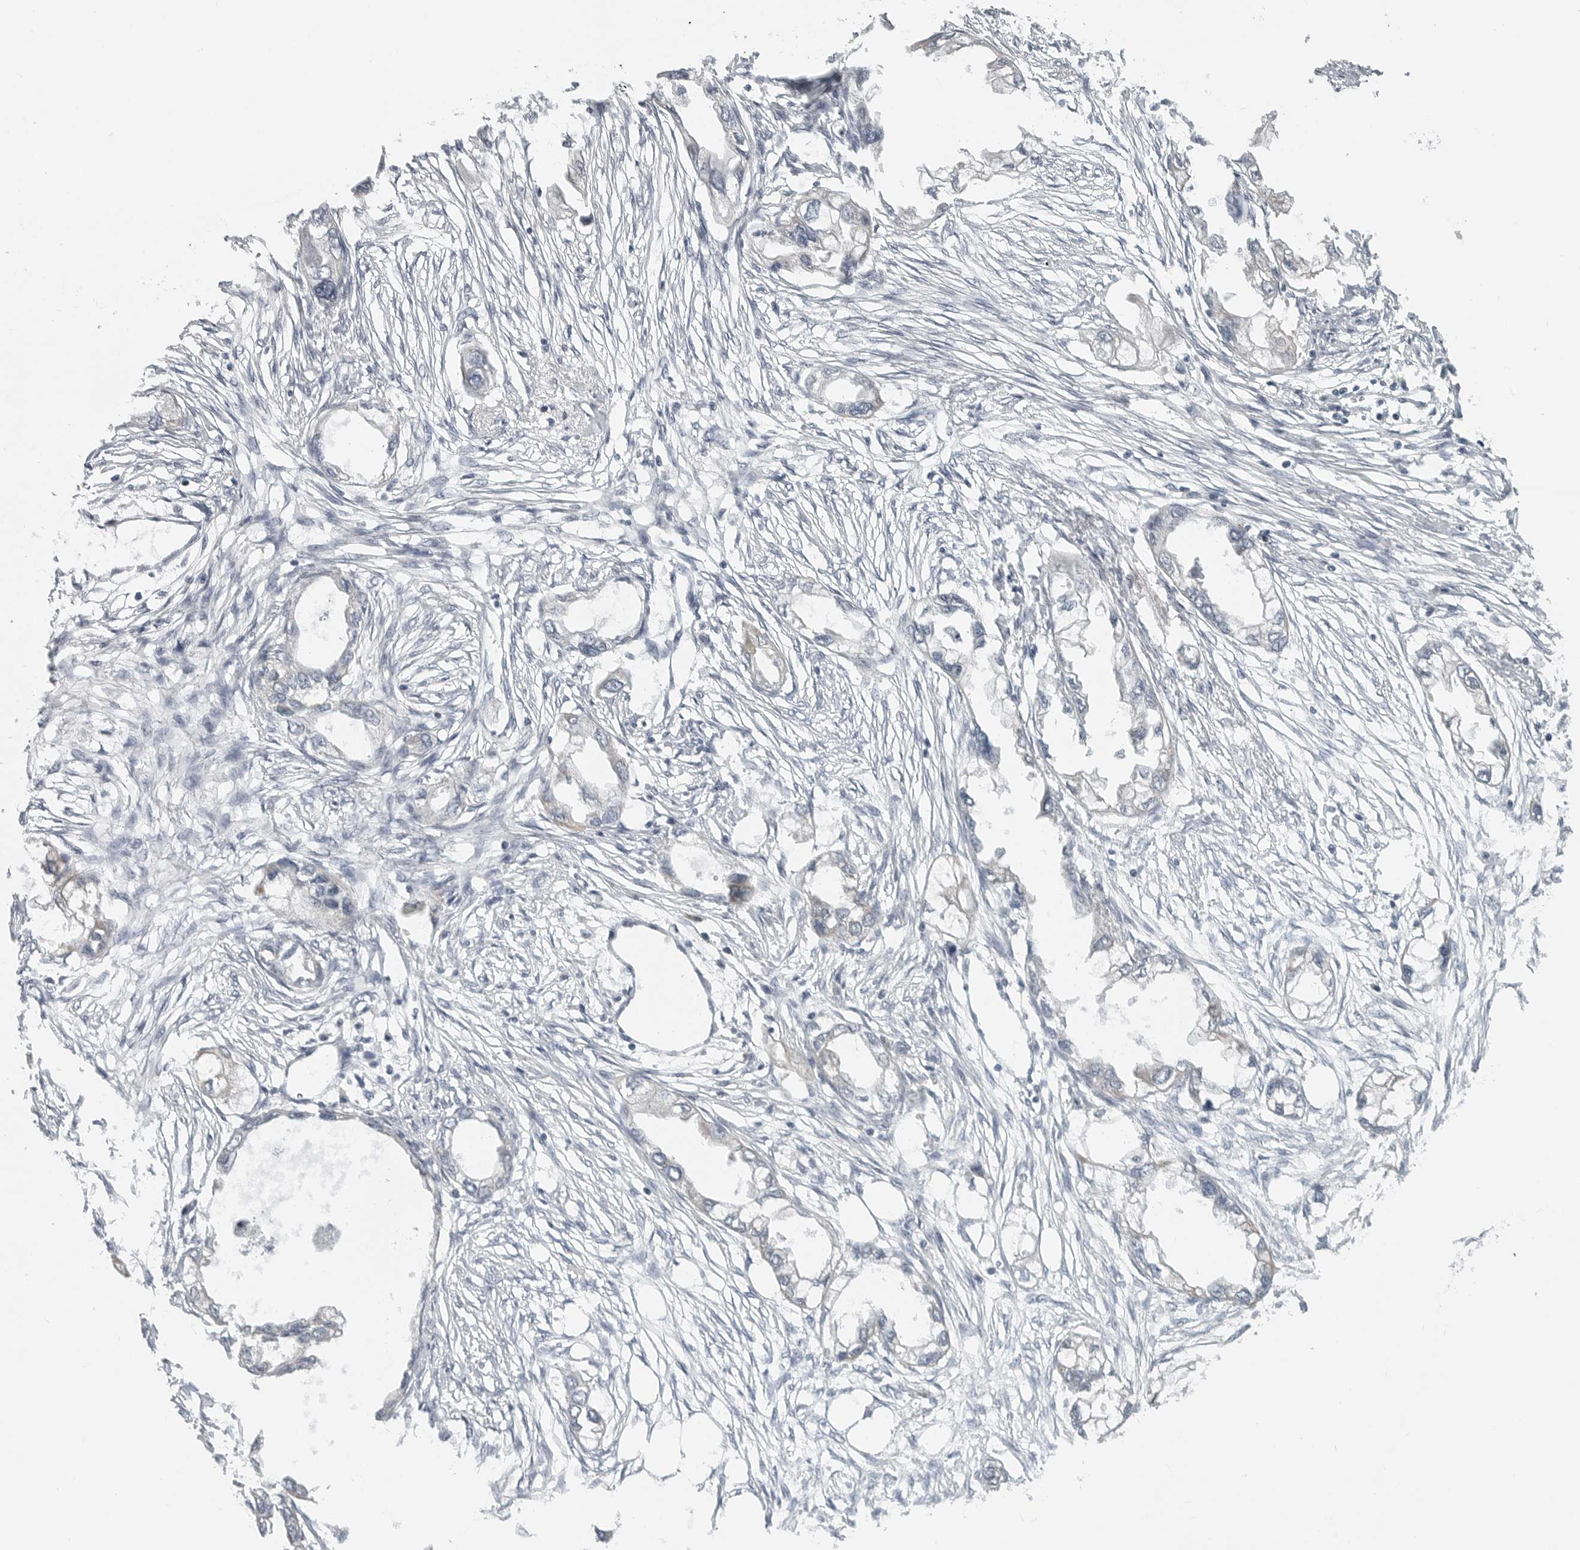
{"staining": {"intensity": "negative", "quantity": "none", "location": "none"}, "tissue": "endometrial cancer", "cell_type": "Tumor cells", "image_type": "cancer", "snomed": [{"axis": "morphology", "description": "Adenocarcinoma, NOS"}, {"axis": "morphology", "description": "Adenocarcinoma, metastatic, NOS"}, {"axis": "topography", "description": "Adipose tissue"}, {"axis": "topography", "description": "Endometrium"}], "caption": "This is a histopathology image of immunohistochemistry staining of endometrial cancer (adenocarcinoma), which shows no staining in tumor cells.", "gene": "IL12RB2", "patient": {"sex": "female", "age": 67}}